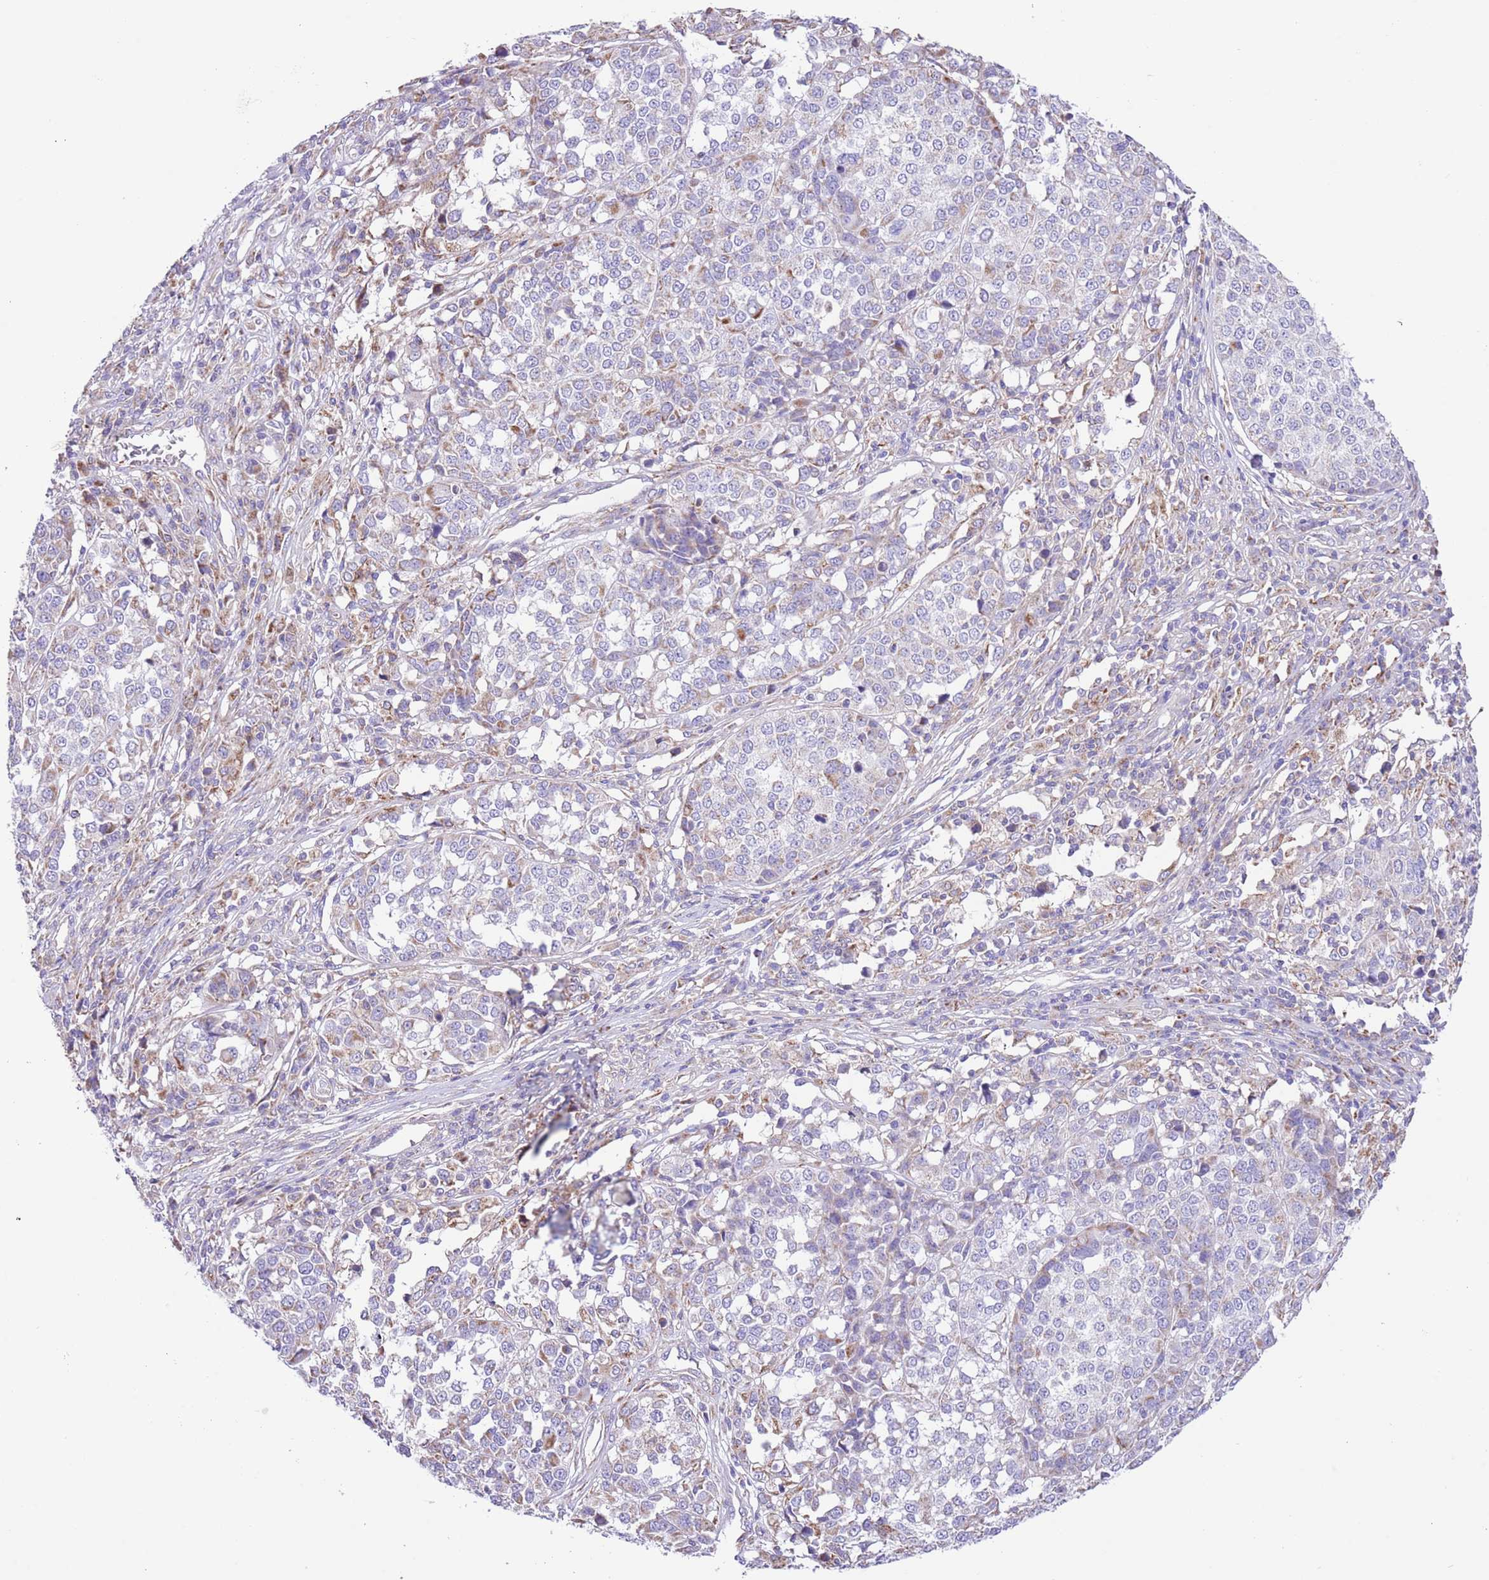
{"staining": {"intensity": "moderate", "quantity": "<25%", "location": "cytoplasmic/membranous"}, "tissue": "melanoma", "cell_type": "Tumor cells", "image_type": "cancer", "snomed": [{"axis": "morphology", "description": "Malignant melanoma, Metastatic site"}, {"axis": "topography", "description": "Lymph node"}], "caption": "Protein staining of malignant melanoma (metastatic site) tissue reveals moderate cytoplasmic/membranous staining in about <25% of tumor cells.", "gene": "SS18L2", "patient": {"sex": "male", "age": 44}}